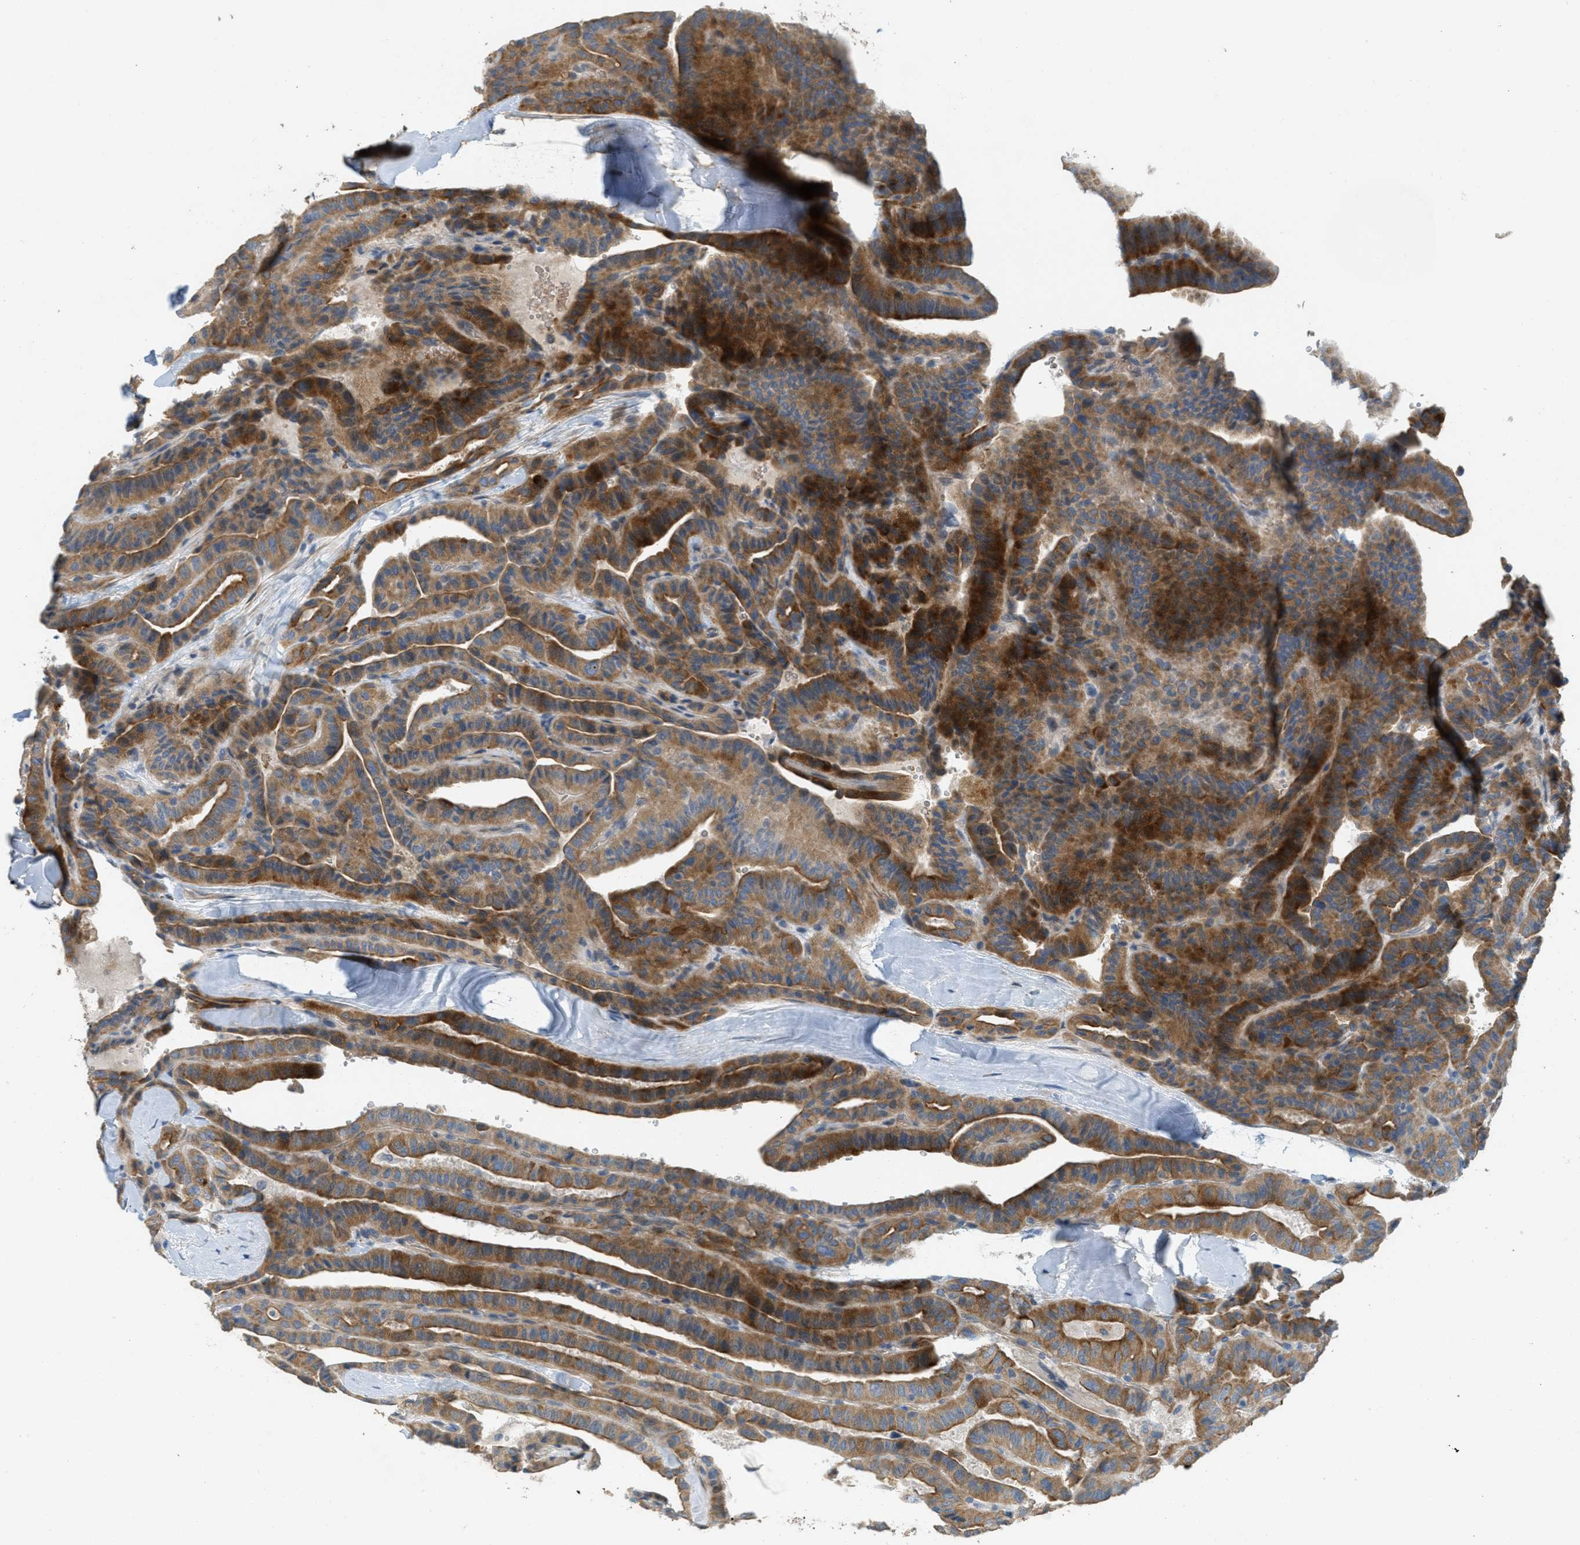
{"staining": {"intensity": "strong", "quantity": ">75%", "location": "cytoplasmic/membranous"}, "tissue": "thyroid cancer", "cell_type": "Tumor cells", "image_type": "cancer", "snomed": [{"axis": "morphology", "description": "Papillary adenocarcinoma, NOS"}, {"axis": "topography", "description": "Thyroid gland"}], "caption": "IHC (DAB) staining of human thyroid cancer demonstrates strong cytoplasmic/membranous protein staining in approximately >75% of tumor cells.", "gene": "MRS2", "patient": {"sex": "male", "age": 77}}